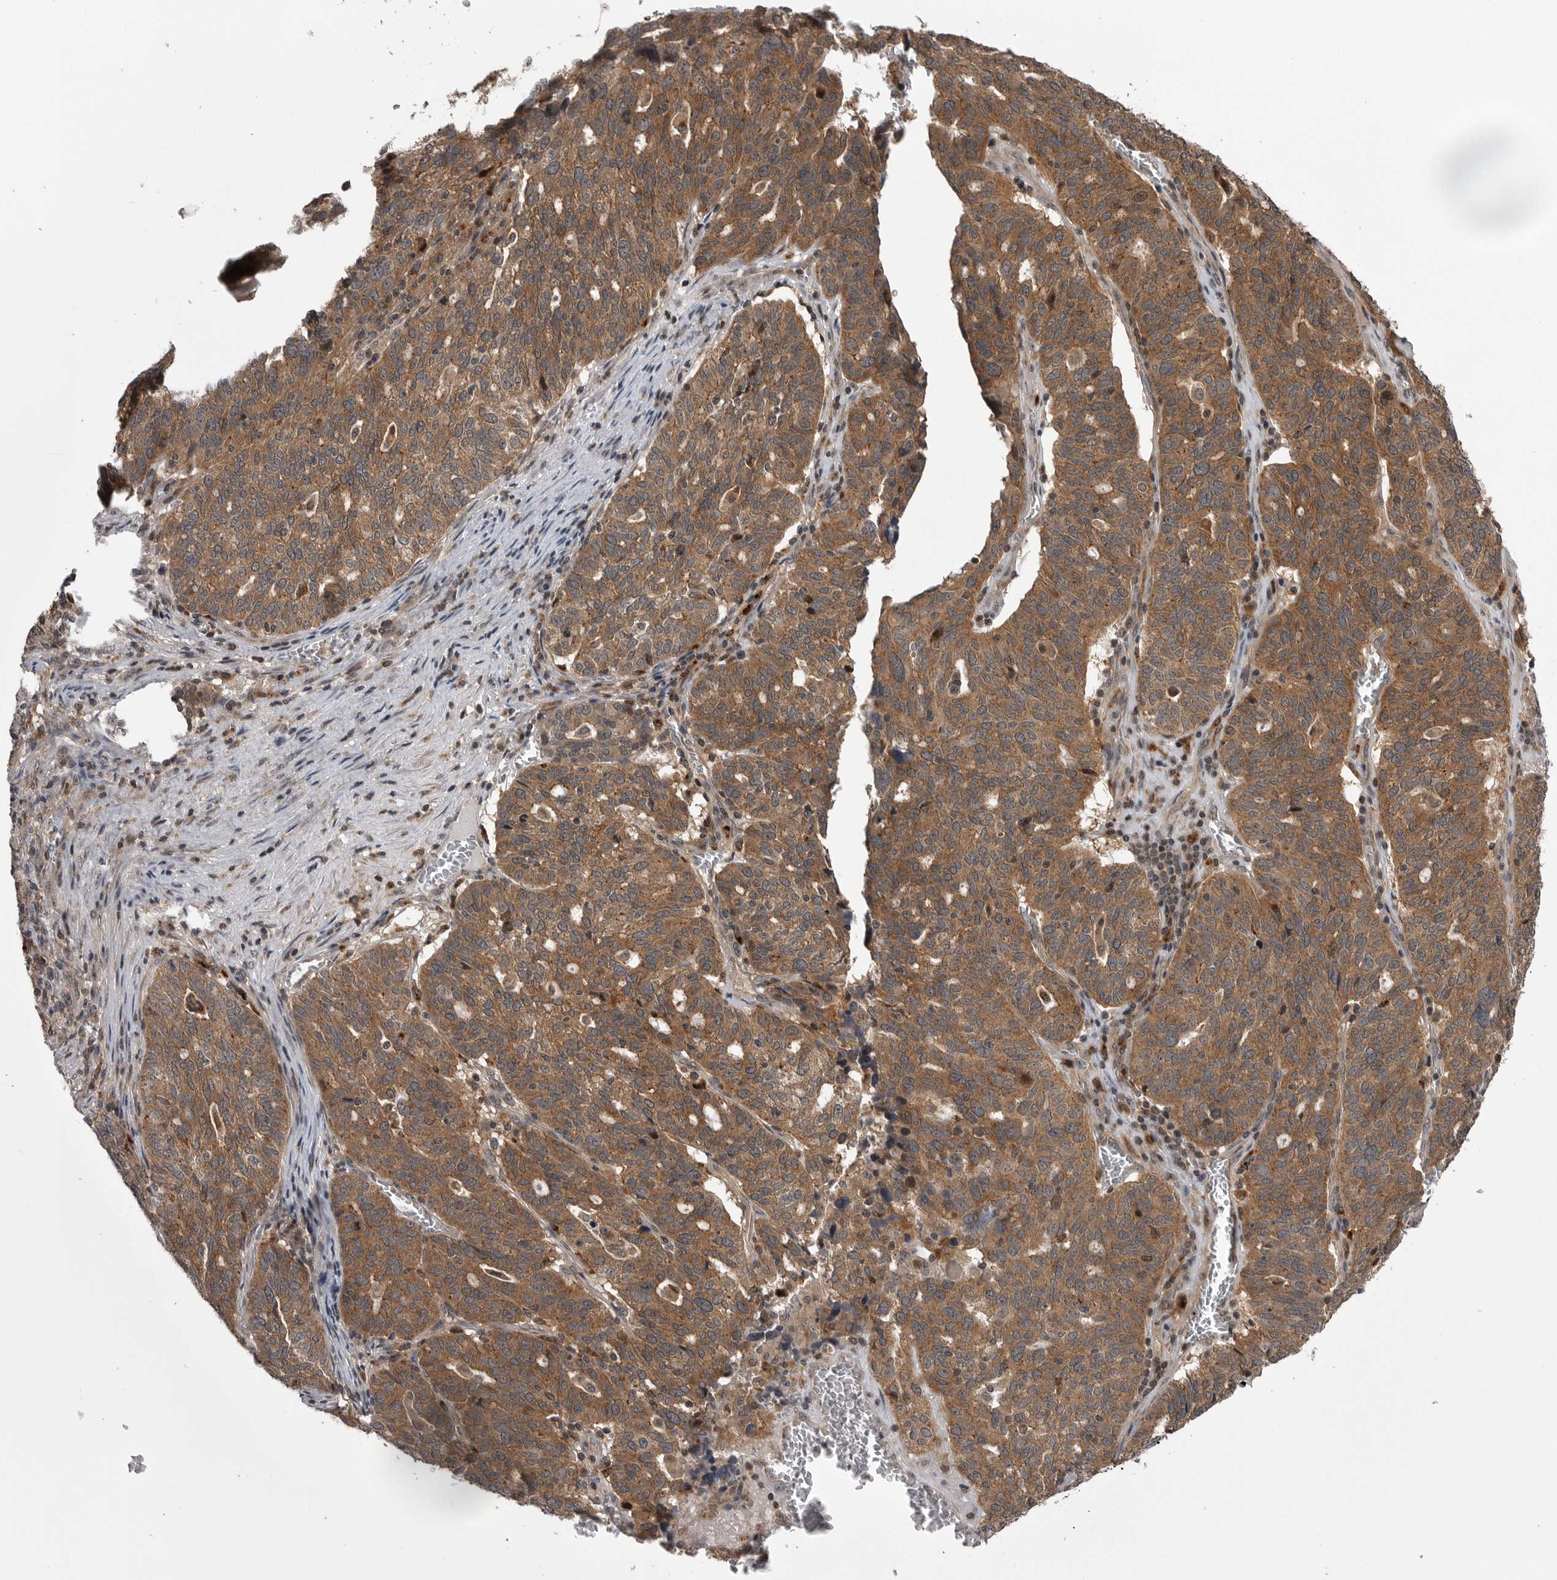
{"staining": {"intensity": "moderate", "quantity": ">75%", "location": "cytoplasmic/membranous"}, "tissue": "ovarian cancer", "cell_type": "Tumor cells", "image_type": "cancer", "snomed": [{"axis": "morphology", "description": "Cystadenocarcinoma, serous, NOS"}, {"axis": "topography", "description": "Ovary"}], "caption": "Ovarian cancer (serous cystadenocarcinoma) stained with a brown dye reveals moderate cytoplasmic/membranous positive staining in approximately >75% of tumor cells.", "gene": "AOAH", "patient": {"sex": "female", "age": 59}}